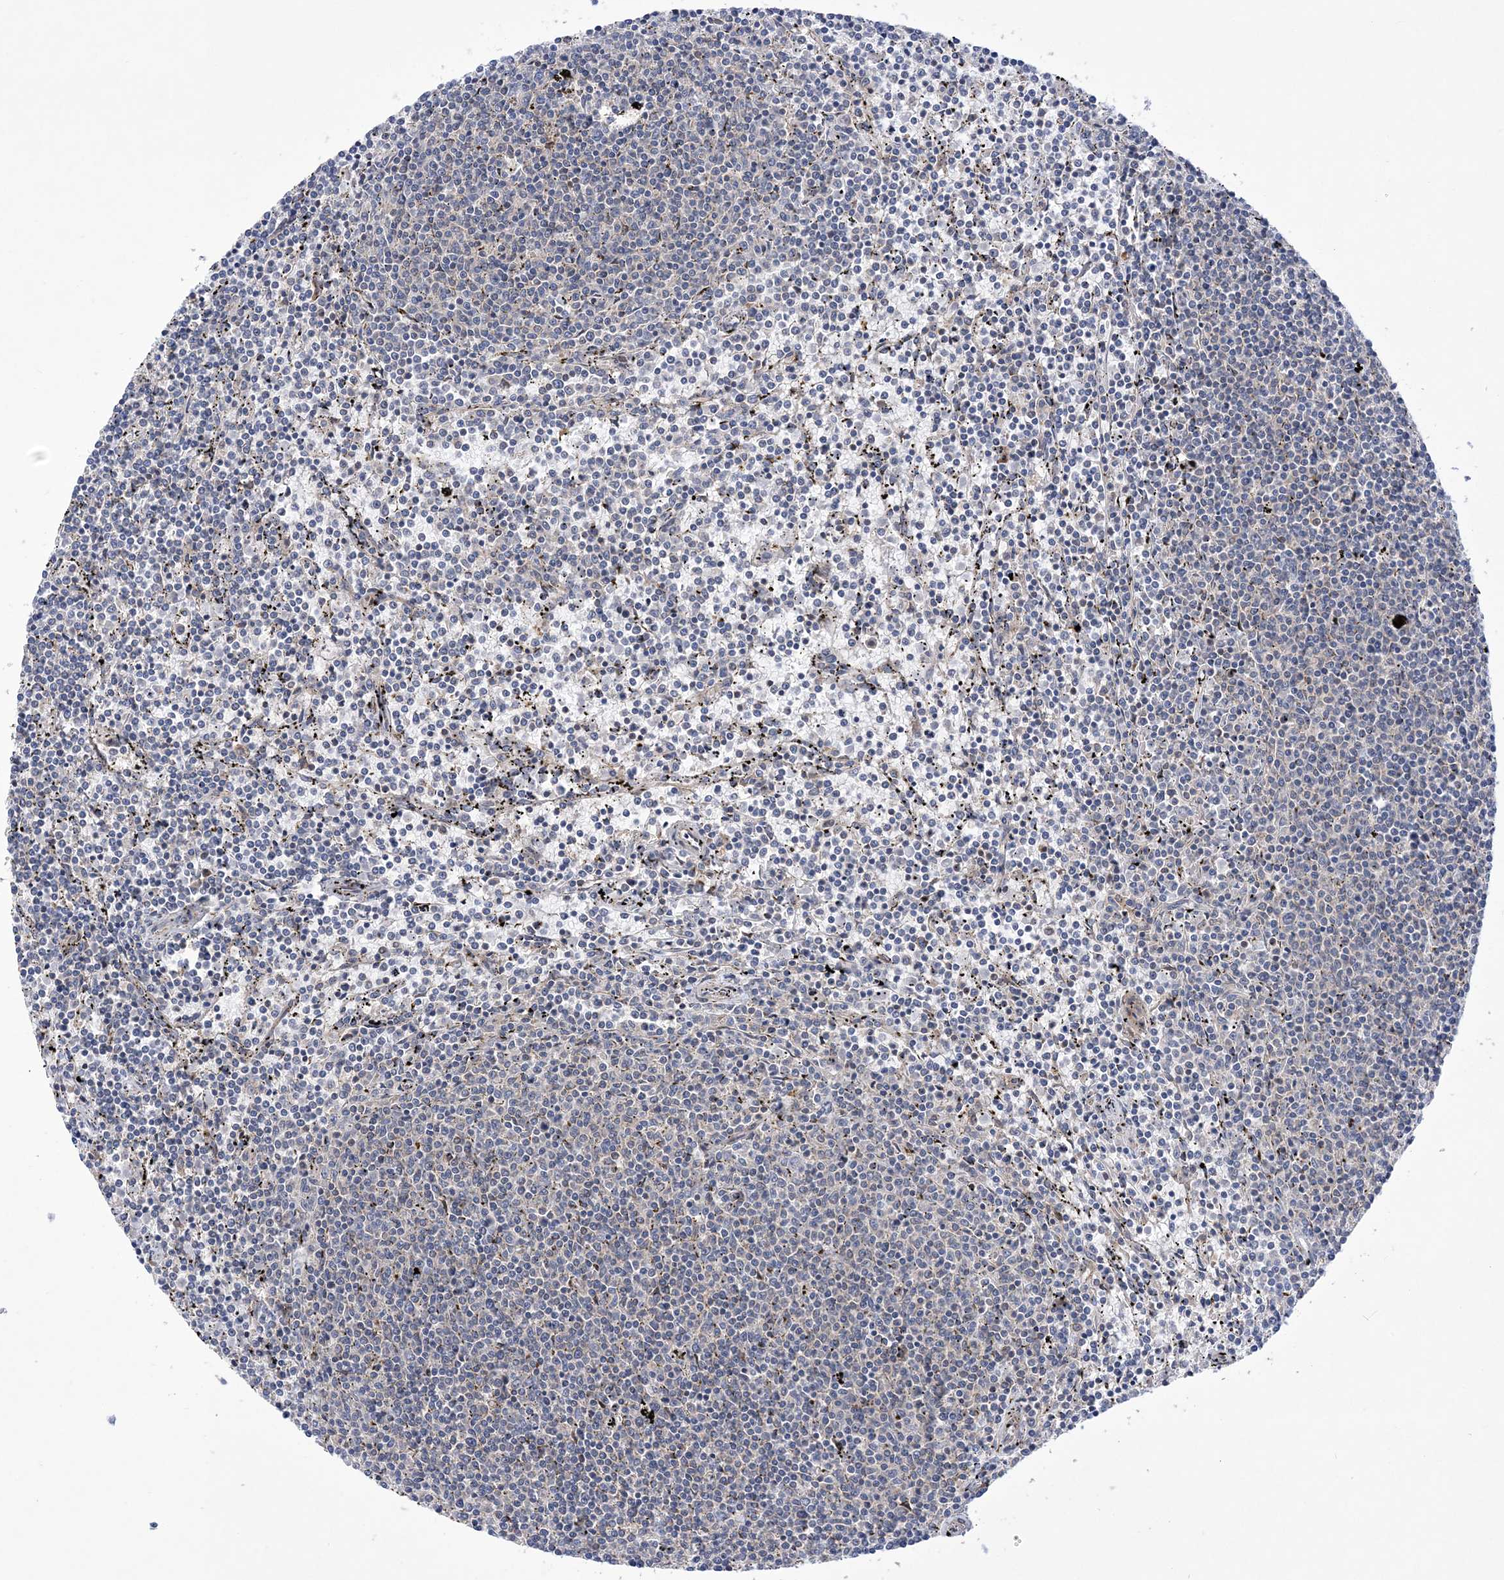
{"staining": {"intensity": "negative", "quantity": "none", "location": "none"}, "tissue": "lymphoma", "cell_type": "Tumor cells", "image_type": "cancer", "snomed": [{"axis": "morphology", "description": "Malignant lymphoma, non-Hodgkin's type, Low grade"}, {"axis": "topography", "description": "Spleen"}], "caption": "High power microscopy image of an IHC image of lymphoma, revealing no significant expression in tumor cells.", "gene": "COPB2", "patient": {"sex": "female", "age": 50}}